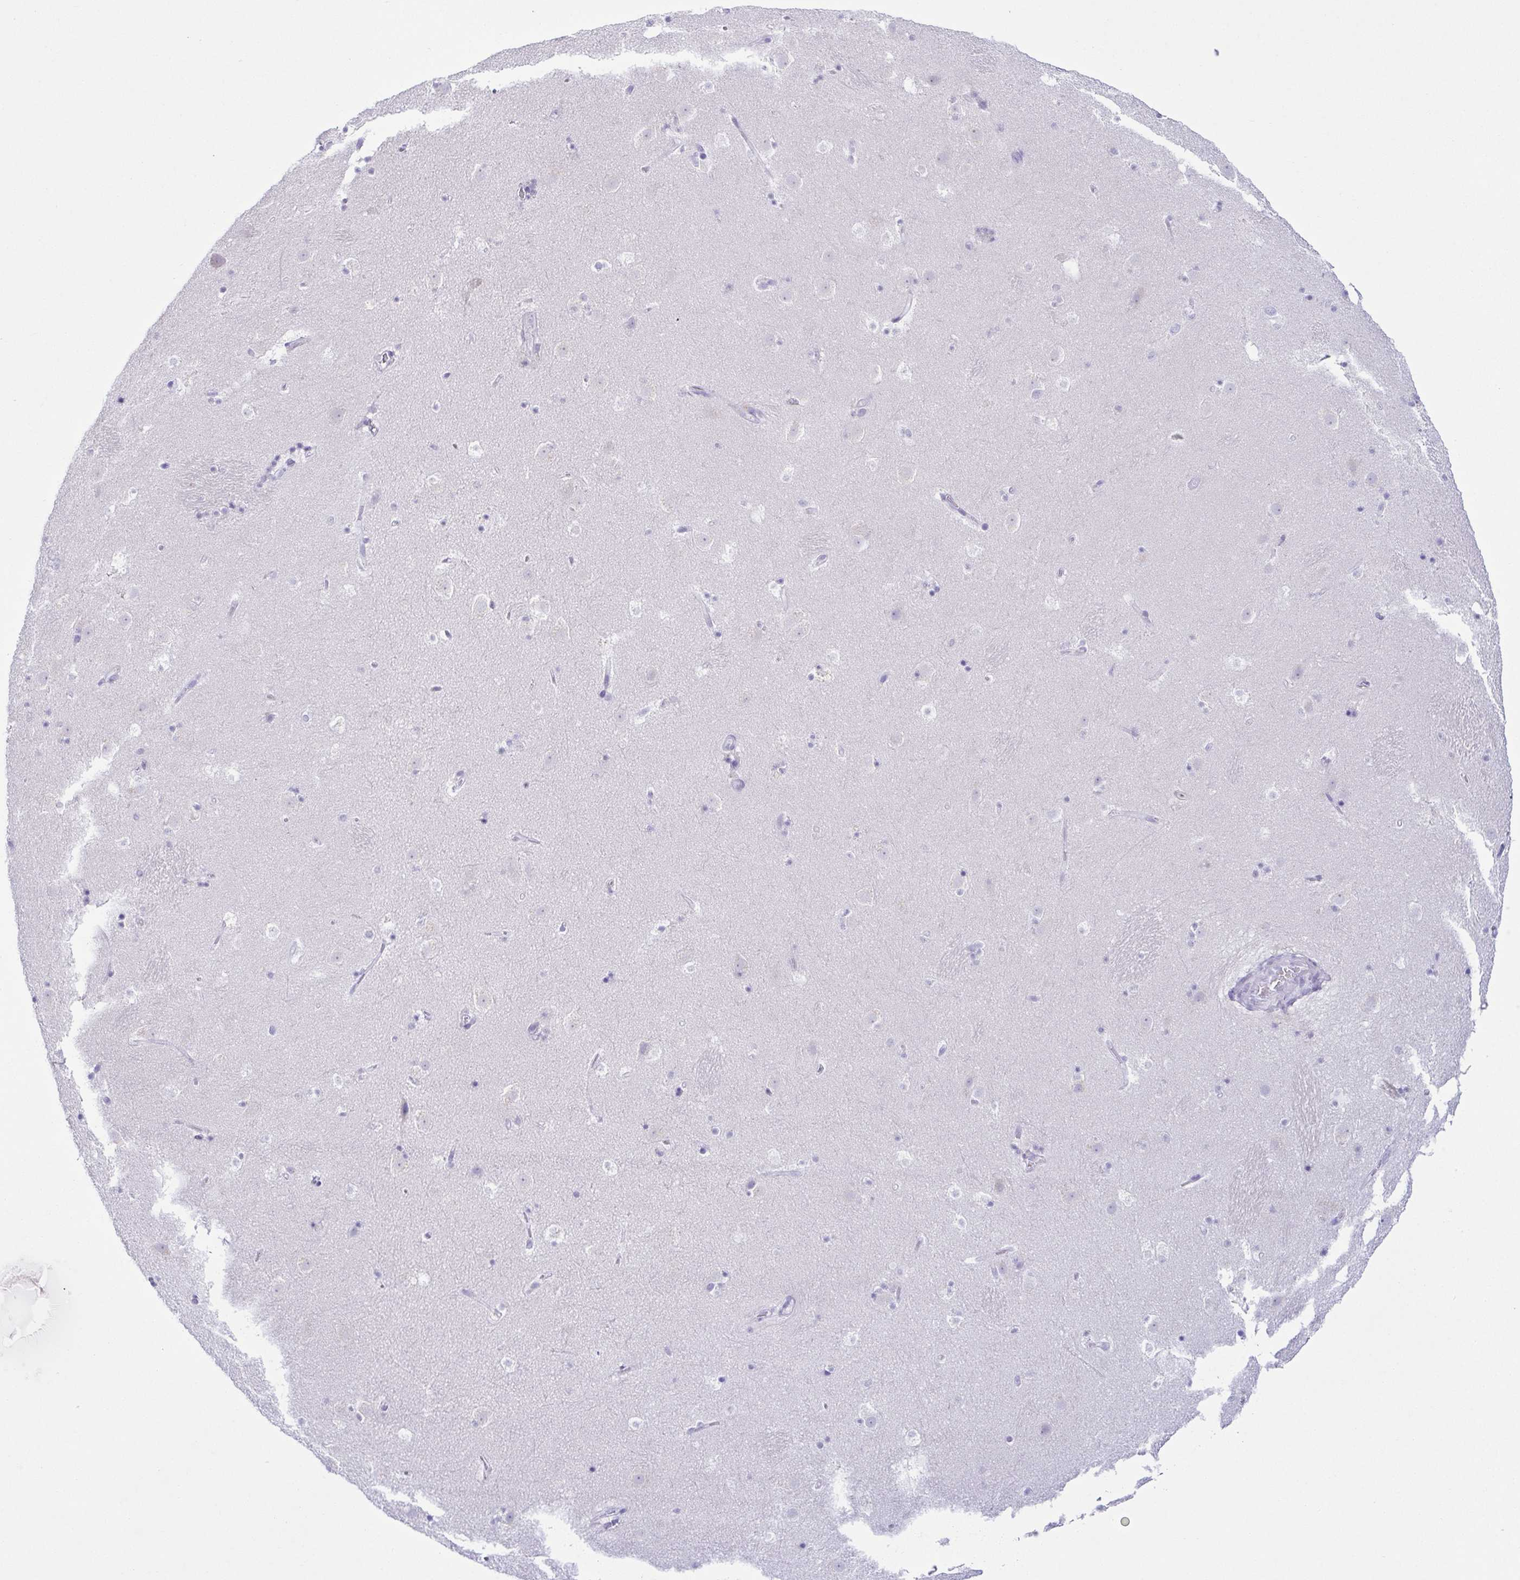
{"staining": {"intensity": "negative", "quantity": "none", "location": "none"}, "tissue": "caudate", "cell_type": "Glial cells", "image_type": "normal", "snomed": [{"axis": "morphology", "description": "Normal tissue, NOS"}, {"axis": "topography", "description": "Lateral ventricle wall"}], "caption": "DAB (3,3'-diaminobenzidine) immunohistochemical staining of normal caudate displays no significant staining in glial cells.", "gene": "AZU1", "patient": {"sex": "male", "age": 37}}